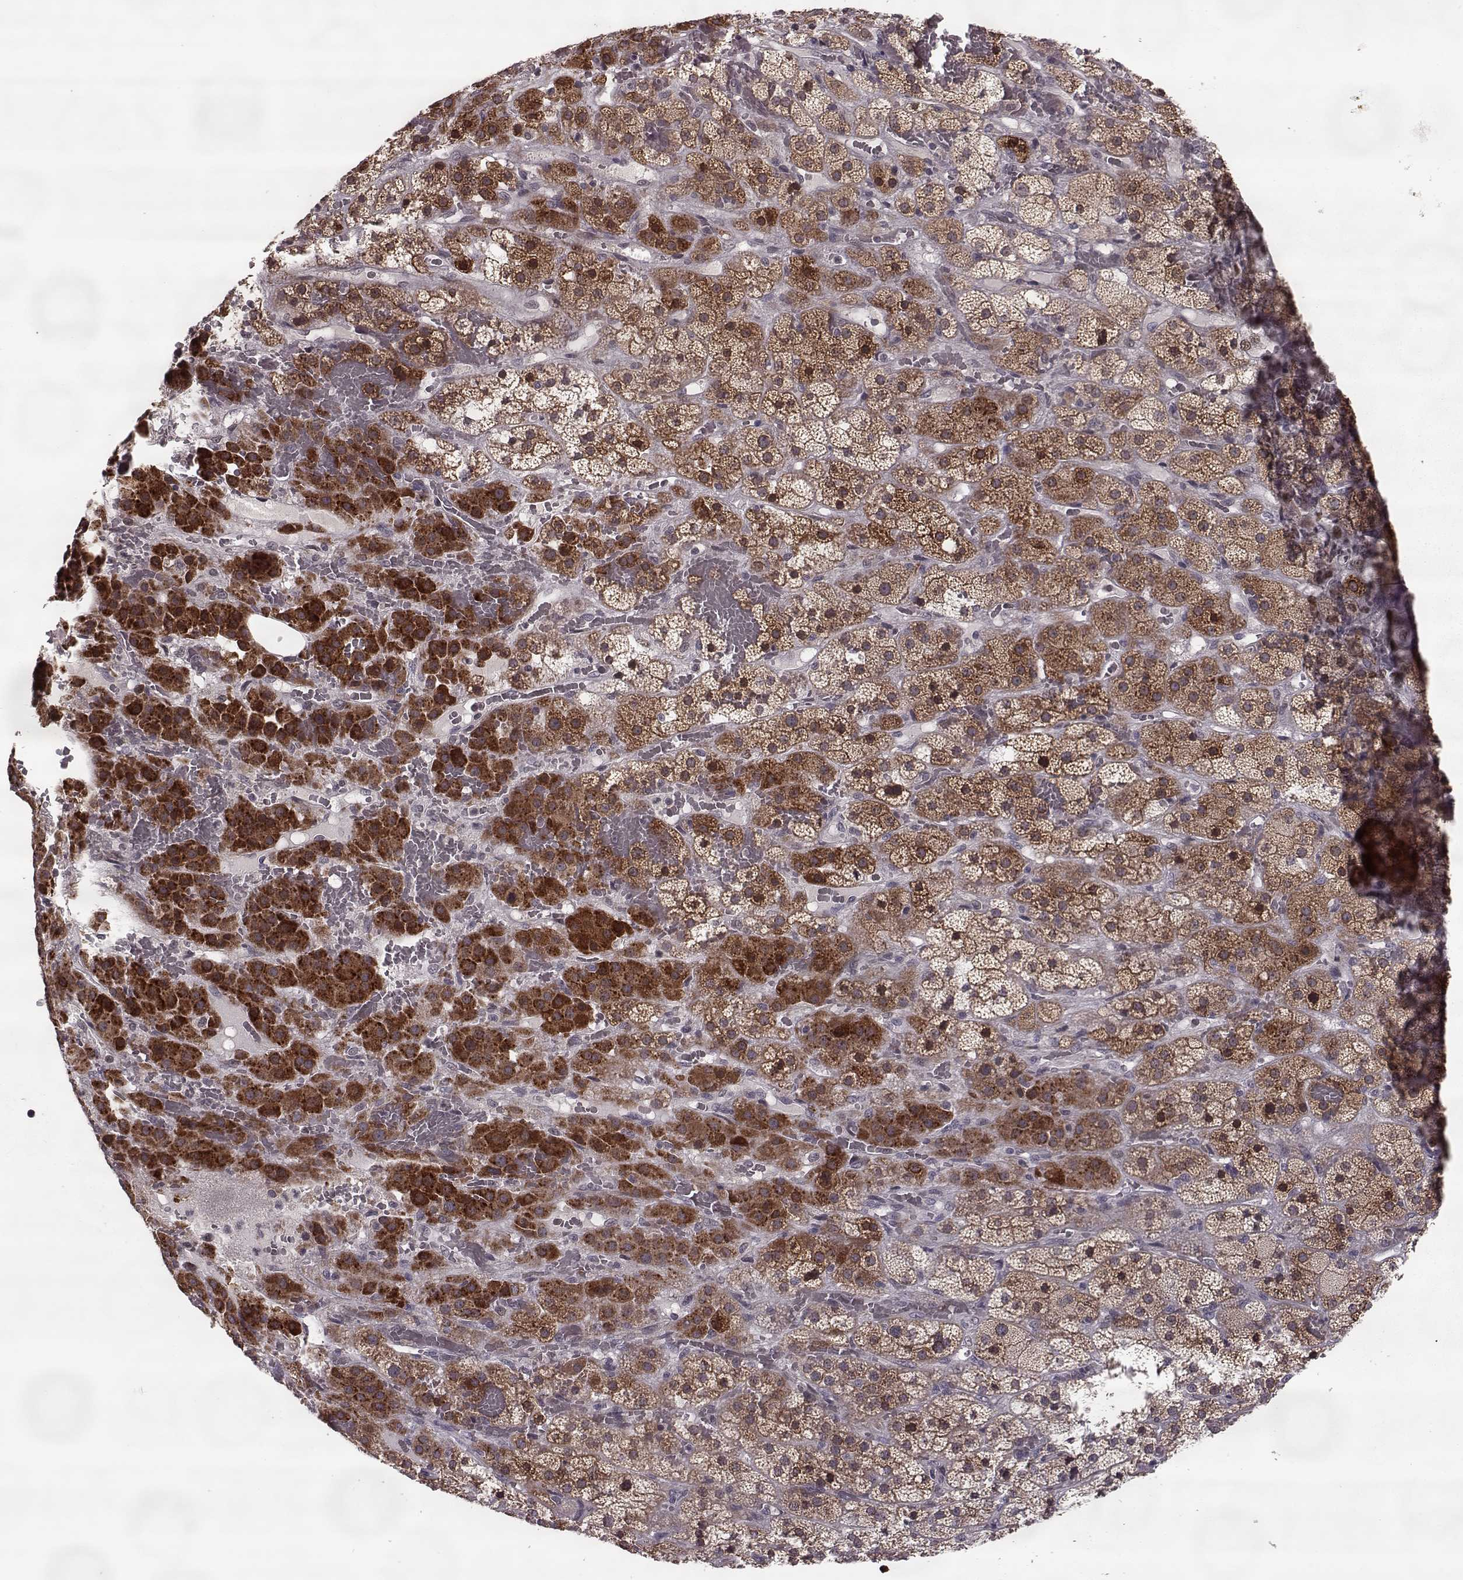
{"staining": {"intensity": "strong", "quantity": ">75%", "location": "cytoplasmic/membranous"}, "tissue": "adrenal gland", "cell_type": "Glandular cells", "image_type": "normal", "snomed": [{"axis": "morphology", "description": "Normal tissue, NOS"}, {"axis": "topography", "description": "Adrenal gland"}], "caption": "Glandular cells exhibit high levels of strong cytoplasmic/membranous expression in approximately >75% of cells in benign adrenal gland. The staining is performed using DAB brown chromogen to label protein expression. The nuclei are counter-stained blue using hematoxylin.", "gene": "ELOVL5", "patient": {"sex": "male", "age": 57}}